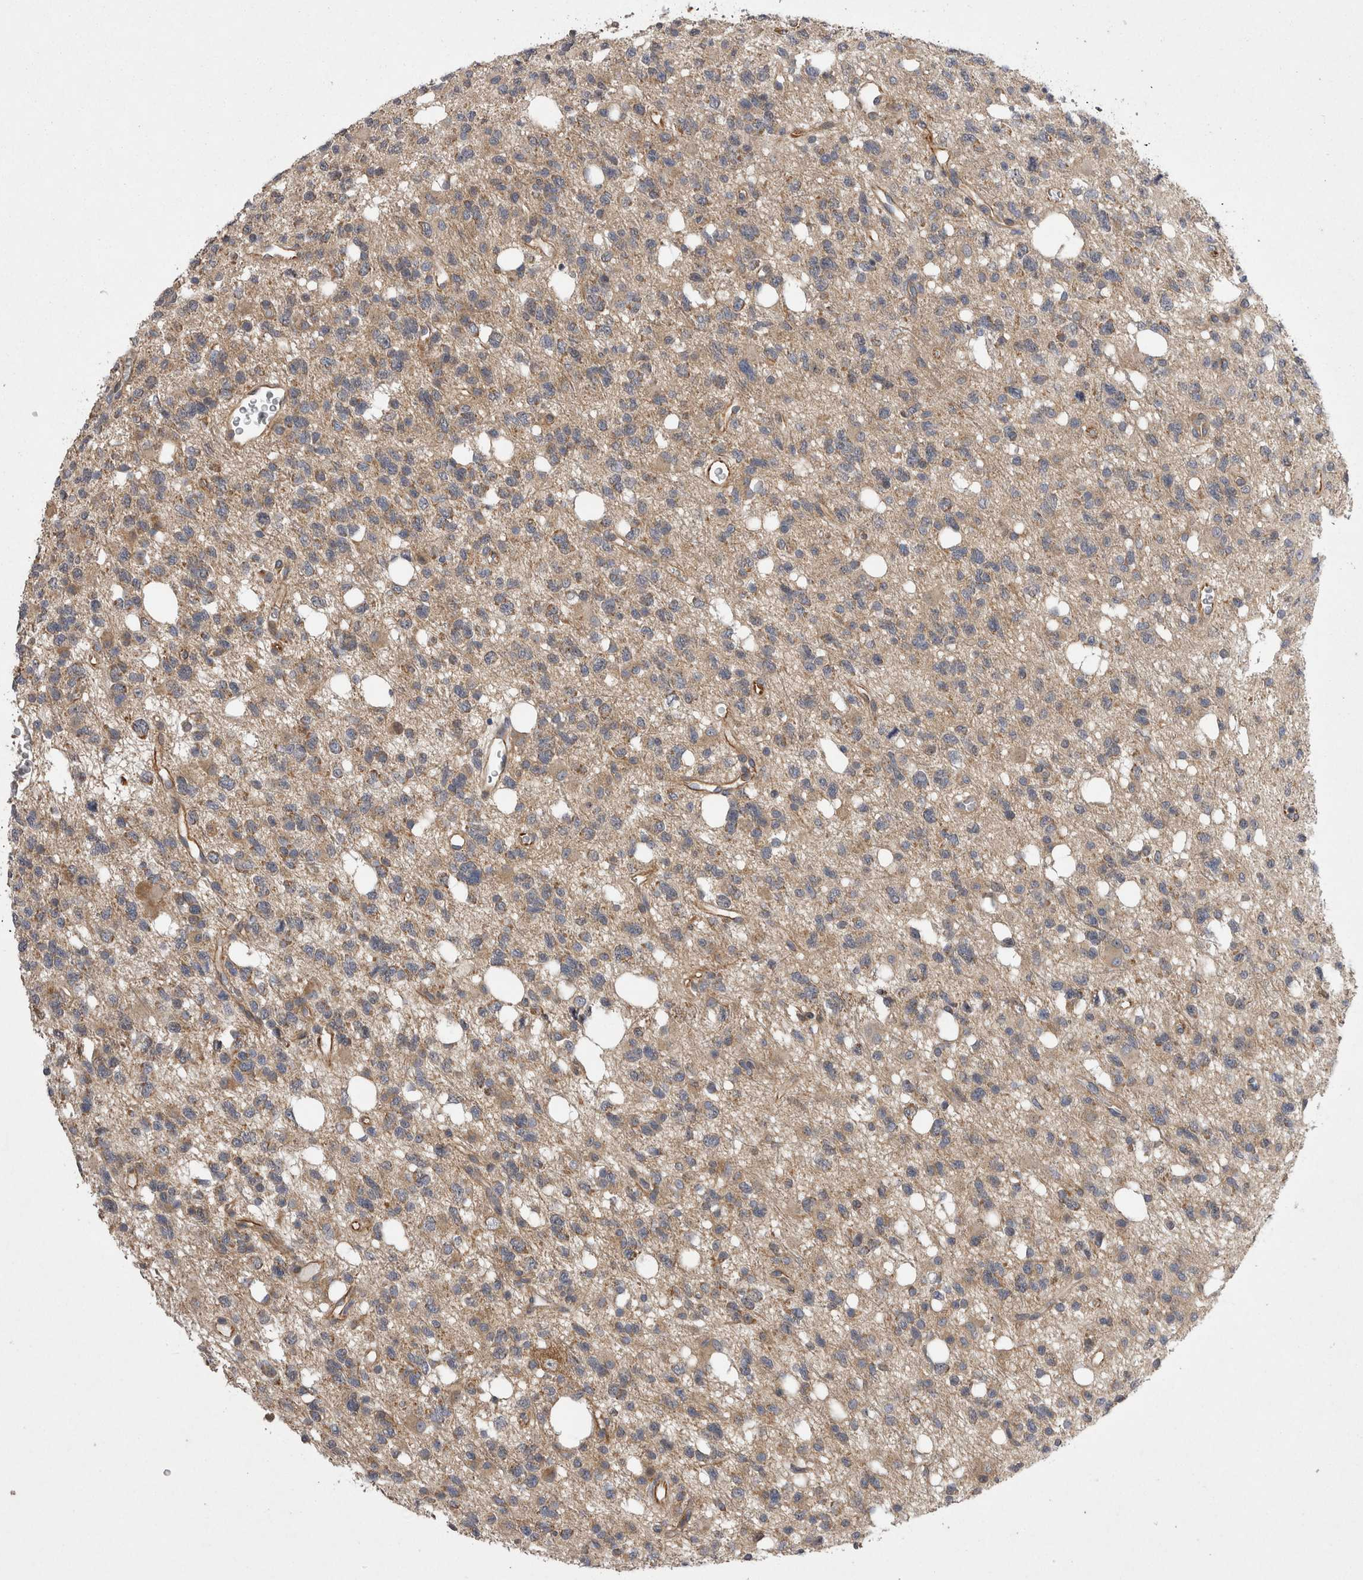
{"staining": {"intensity": "weak", "quantity": "<25%", "location": "cytoplasmic/membranous"}, "tissue": "glioma", "cell_type": "Tumor cells", "image_type": "cancer", "snomed": [{"axis": "morphology", "description": "Glioma, malignant, High grade"}, {"axis": "topography", "description": "Brain"}], "caption": "This micrograph is of high-grade glioma (malignant) stained with IHC to label a protein in brown with the nuclei are counter-stained blue. There is no staining in tumor cells.", "gene": "TSPOAP1", "patient": {"sex": "female", "age": 62}}